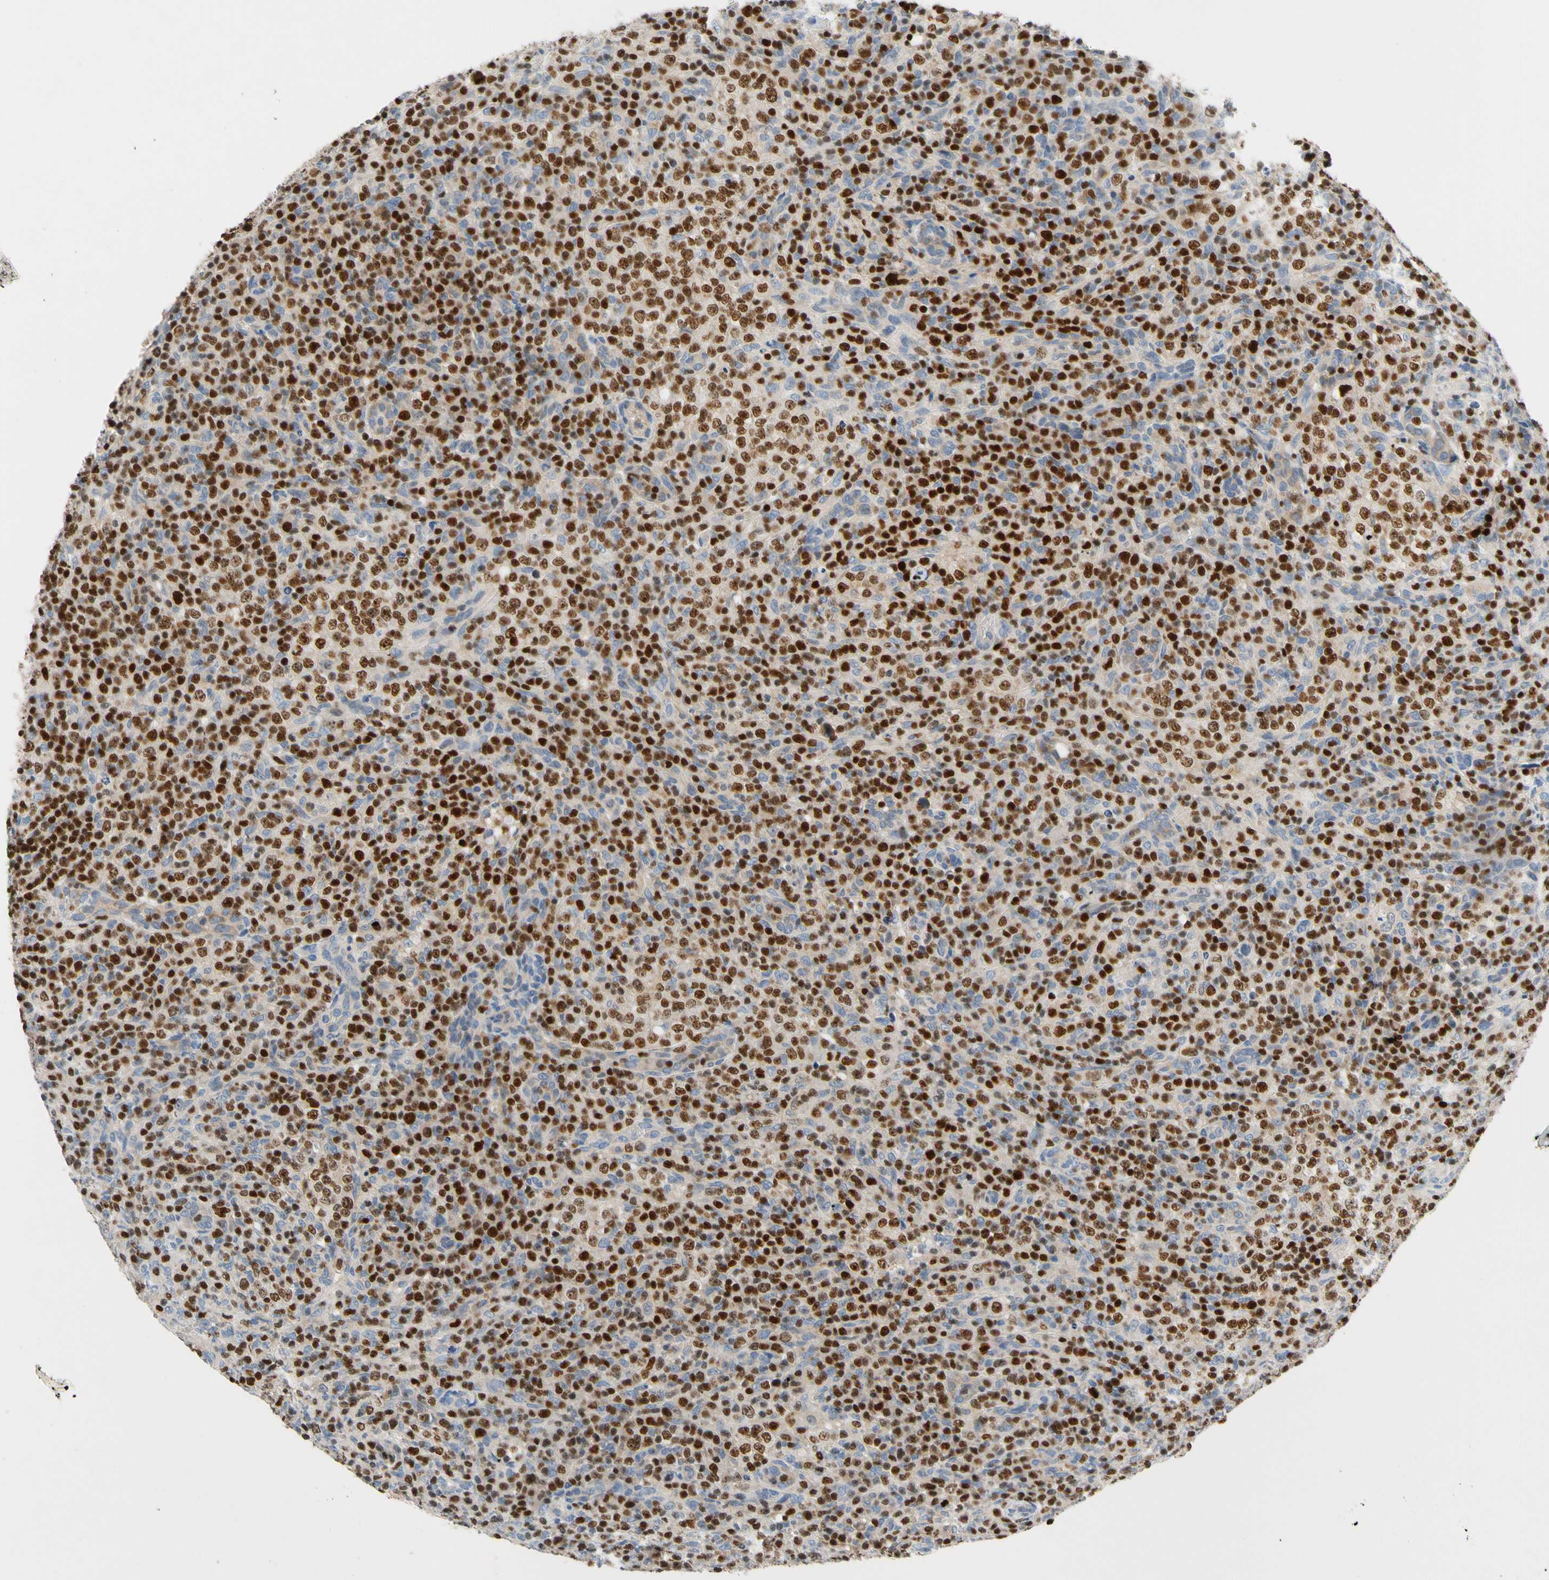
{"staining": {"intensity": "strong", "quantity": "25%-75%", "location": "nuclear"}, "tissue": "lymphoma", "cell_type": "Tumor cells", "image_type": "cancer", "snomed": [{"axis": "morphology", "description": "Malignant lymphoma, non-Hodgkin's type, High grade"}, {"axis": "topography", "description": "Lymph node"}], "caption": "Lymphoma stained for a protein (brown) displays strong nuclear positive expression in approximately 25%-75% of tumor cells.", "gene": "SP140", "patient": {"sex": "female", "age": 76}}